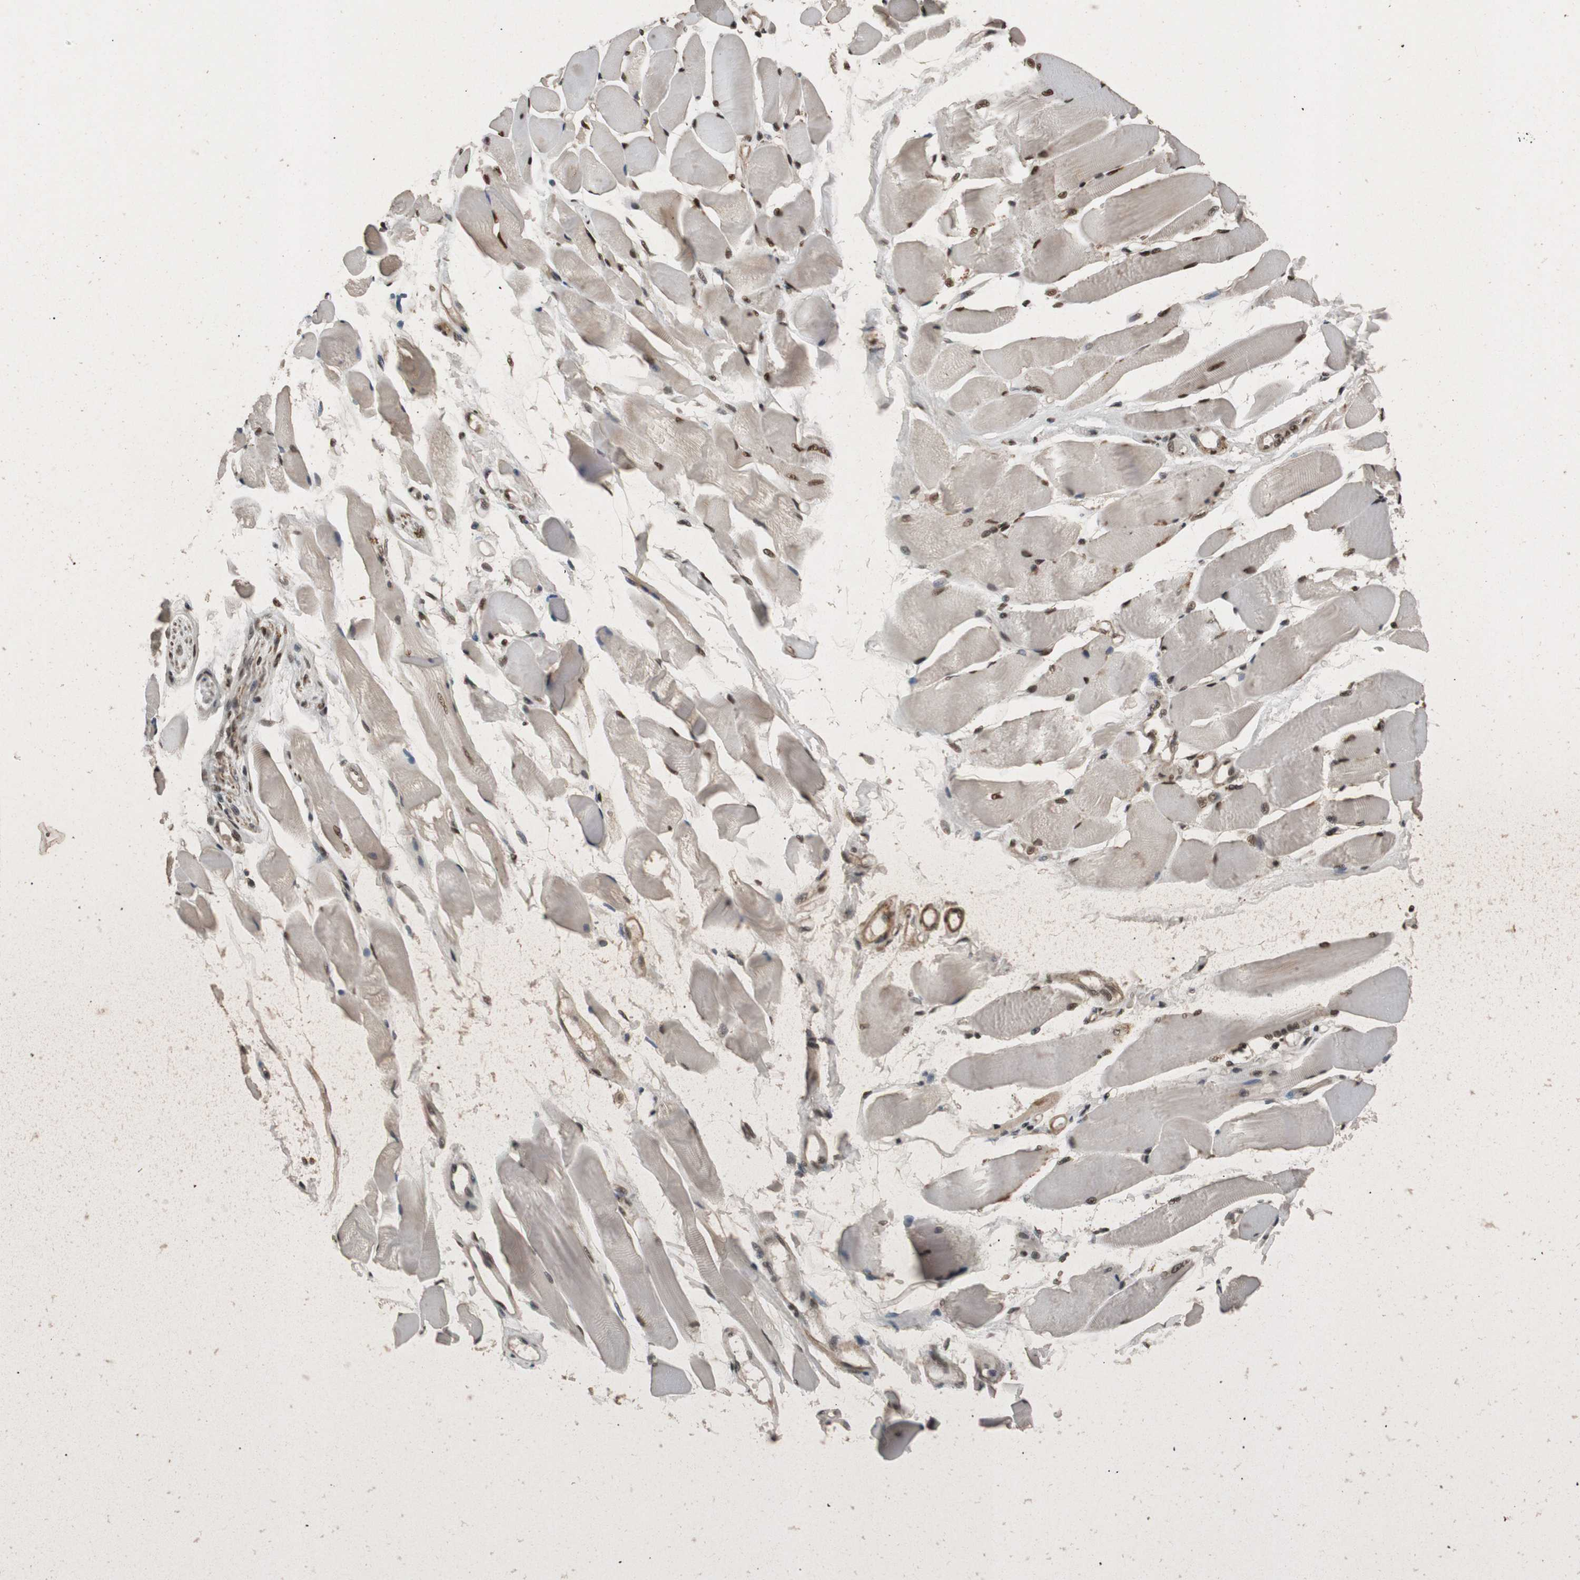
{"staining": {"intensity": "strong", "quantity": ">75%", "location": "cytoplasmic/membranous,nuclear"}, "tissue": "skeletal muscle", "cell_type": "Myocytes", "image_type": "normal", "snomed": [{"axis": "morphology", "description": "Normal tissue, NOS"}, {"axis": "topography", "description": "Skeletal muscle"}, {"axis": "topography", "description": "Peripheral nerve tissue"}], "caption": "This image reveals immunohistochemistry staining of benign skeletal muscle, with high strong cytoplasmic/membranous,nuclear staining in about >75% of myocytes.", "gene": "HEXIM1", "patient": {"sex": "female", "age": 84}}